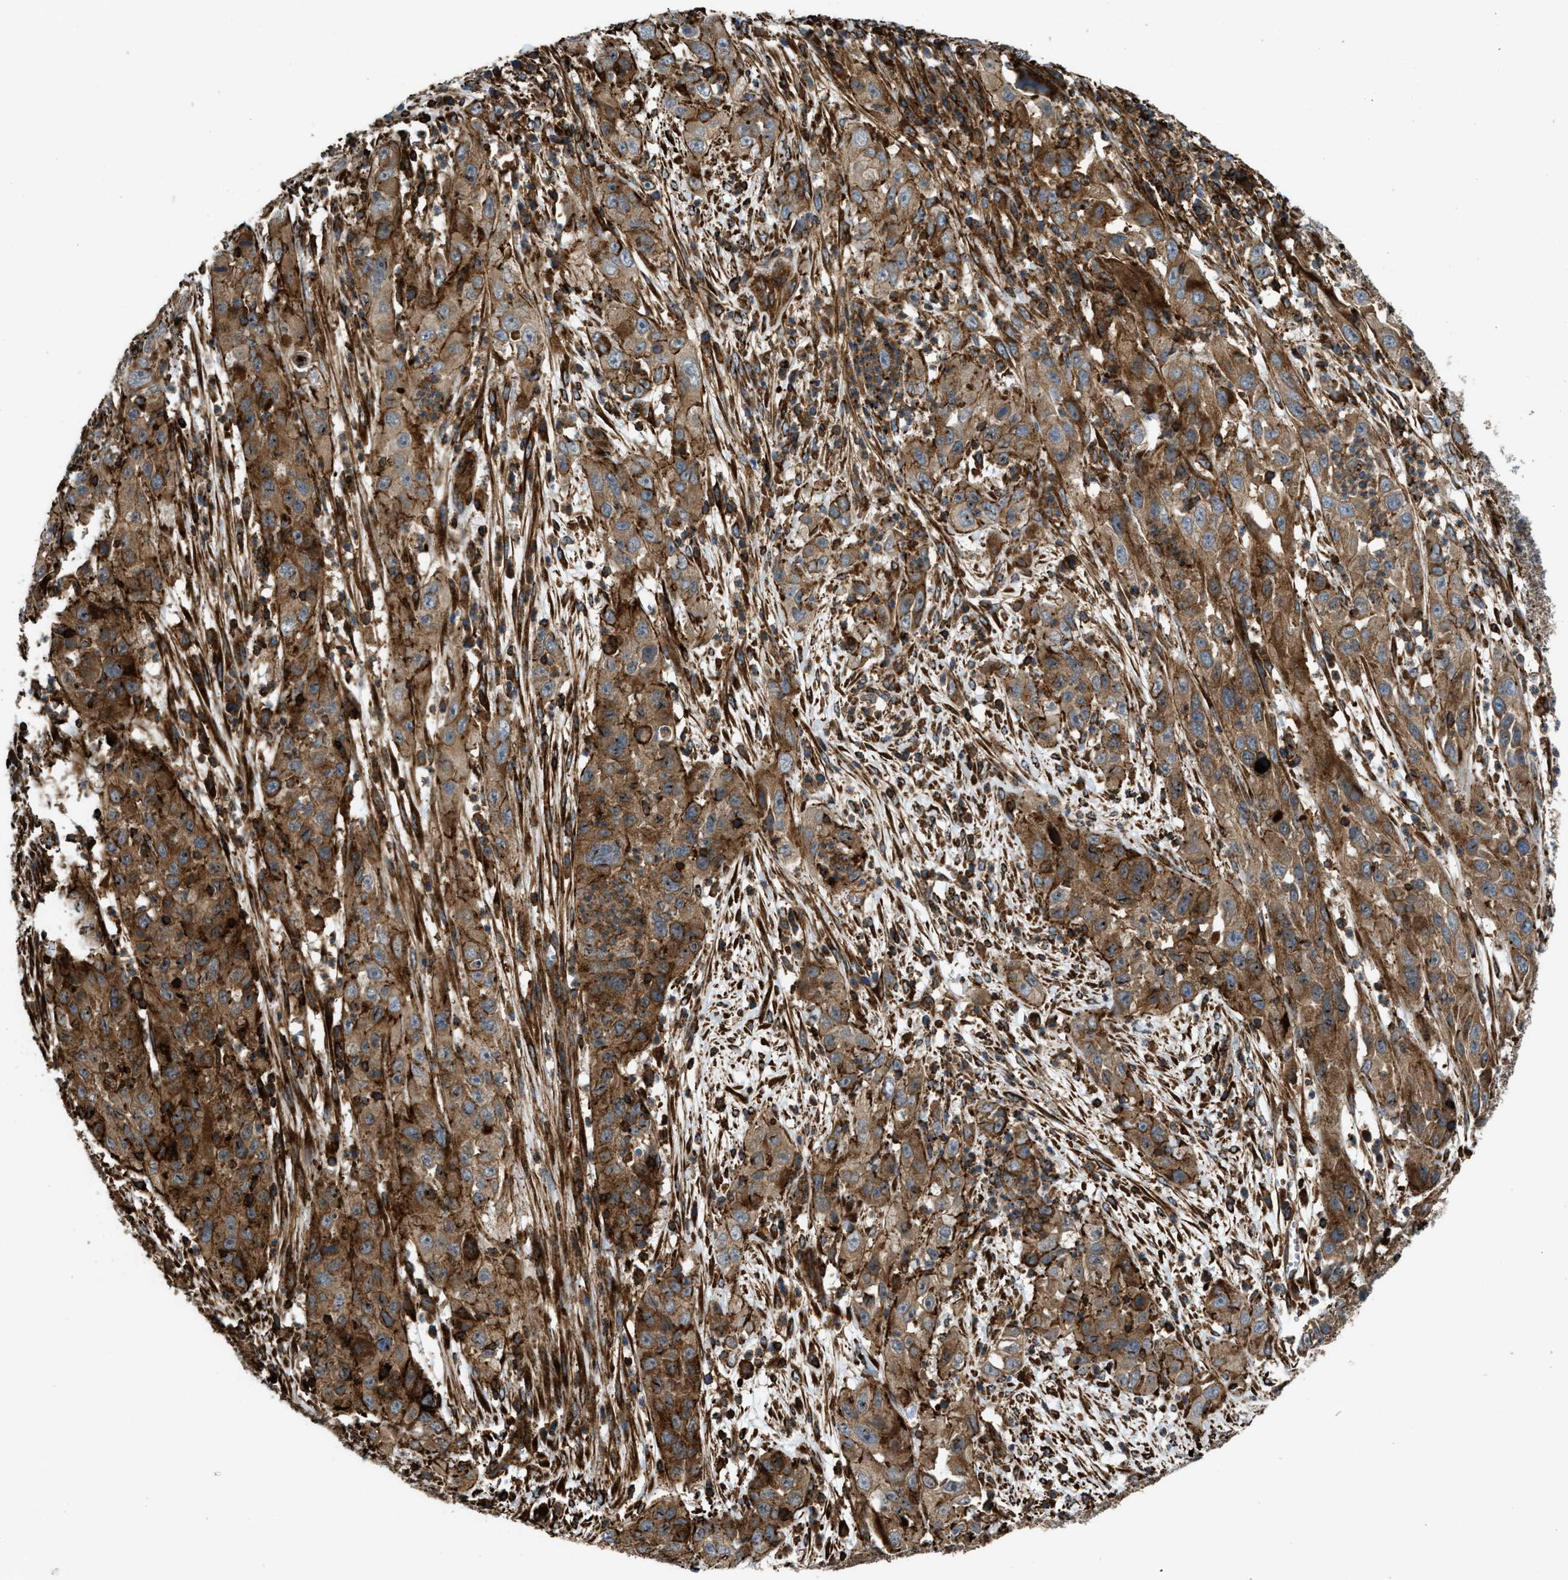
{"staining": {"intensity": "moderate", "quantity": ">75%", "location": "cytoplasmic/membranous"}, "tissue": "cervical cancer", "cell_type": "Tumor cells", "image_type": "cancer", "snomed": [{"axis": "morphology", "description": "Squamous cell carcinoma, NOS"}, {"axis": "topography", "description": "Cervix"}], "caption": "This photomicrograph displays cervical squamous cell carcinoma stained with immunohistochemistry to label a protein in brown. The cytoplasmic/membranous of tumor cells show moderate positivity for the protein. Nuclei are counter-stained blue.", "gene": "EGLN1", "patient": {"sex": "female", "age": 32}}